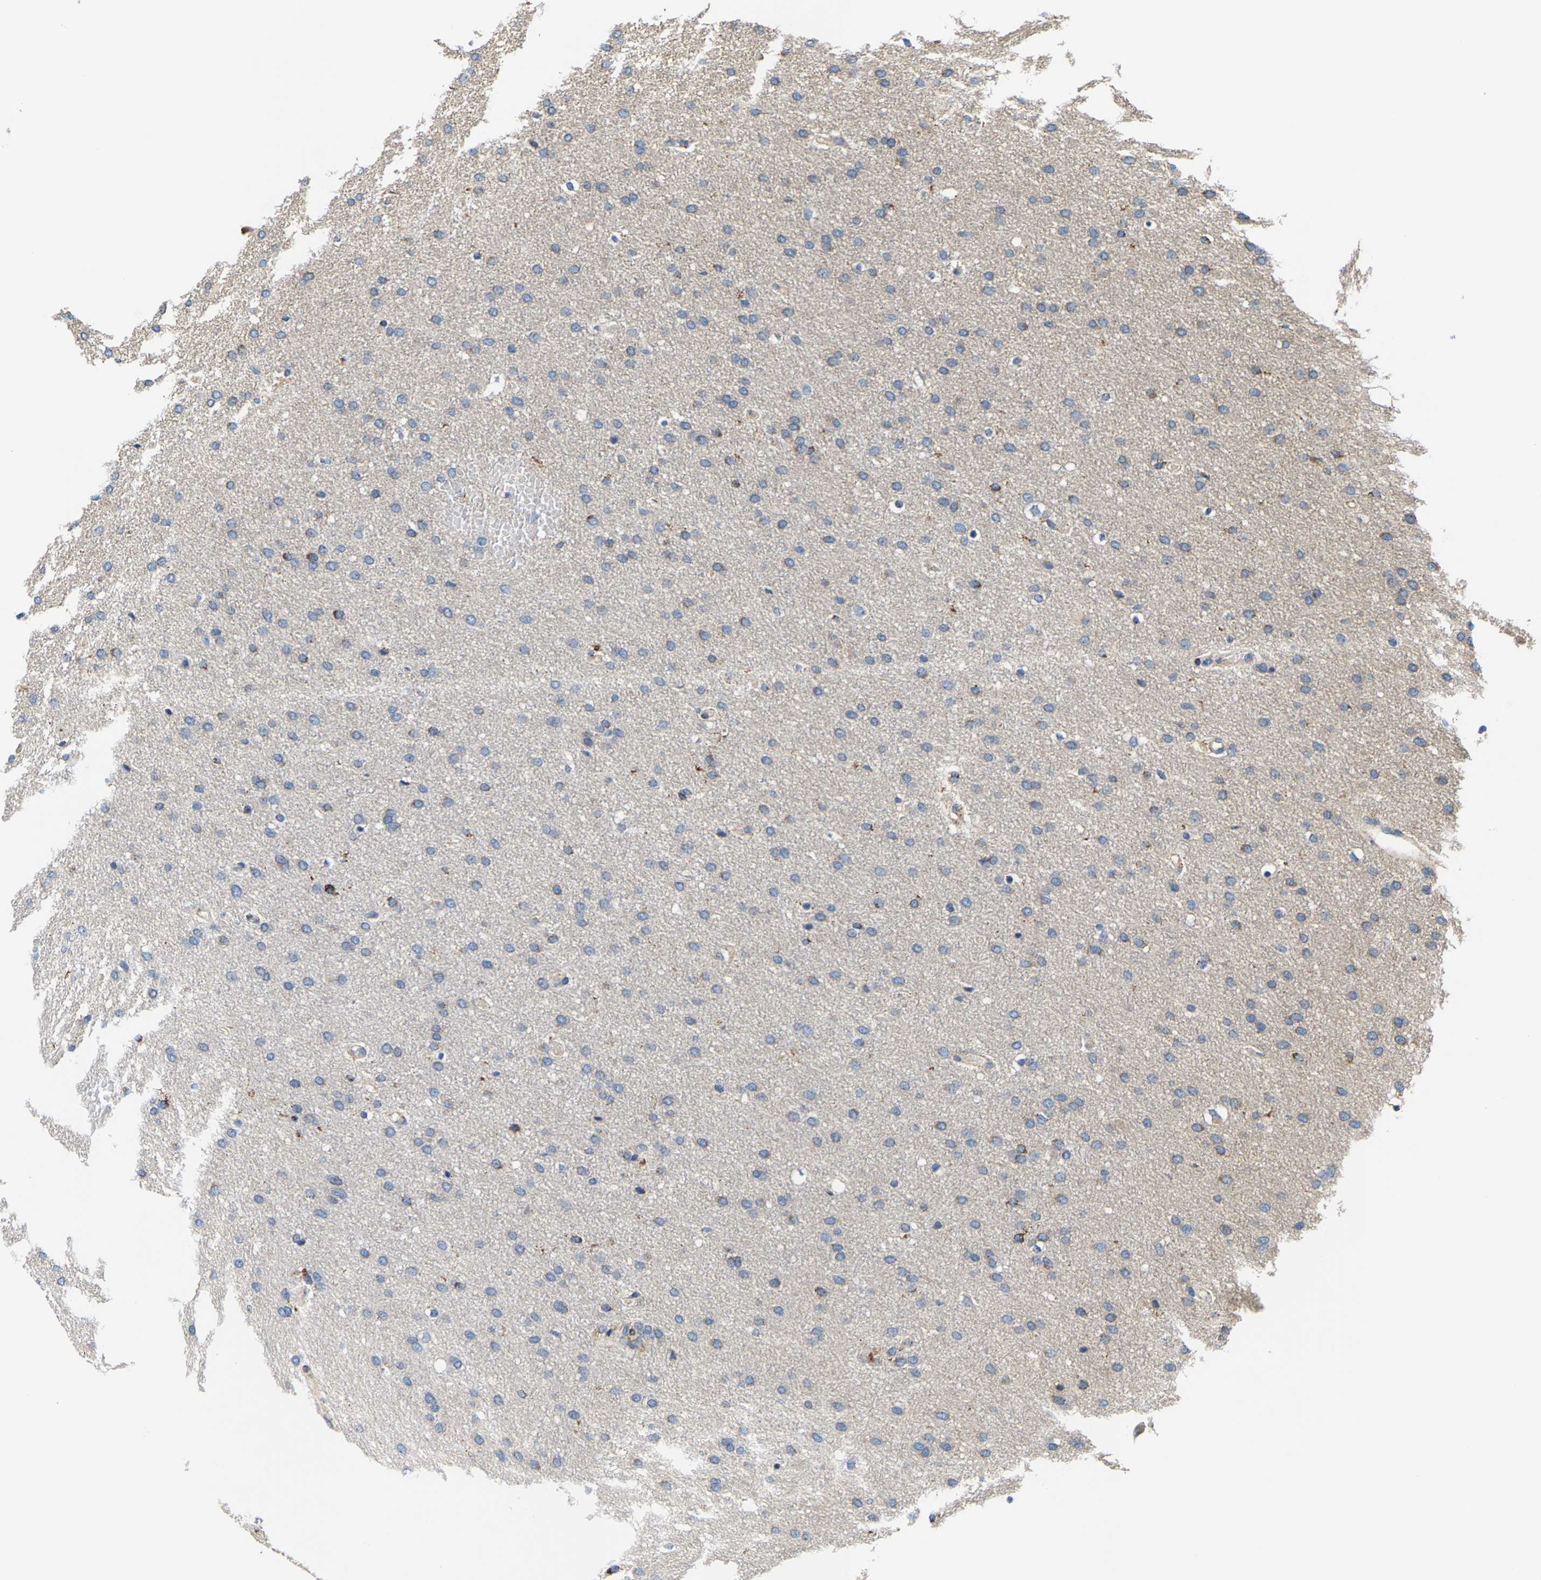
{"staining": {"intensity": "moderate", "quantity": "<25%", "location": "cytoplasmic/membranous"}, "tissue": "glioma", "cell_type": "Tumor cells", "image_type": "cancer", "snomed": [{"axis": "morphology", "description": "Glioma, malignant, Low grade"}, {"axis": "topography", "description": "Brain"}], "caption": "Protein expression analysis of human malignant glioma (low-grade) reveals moderate cytoplasmic/membranous staining in approximately <25% of tumor cells. Ihc stains the protein in brown and the nuclei are stained blue.", "gene": "SHMT2", "patient": {"sex": "female", "age": 37}}